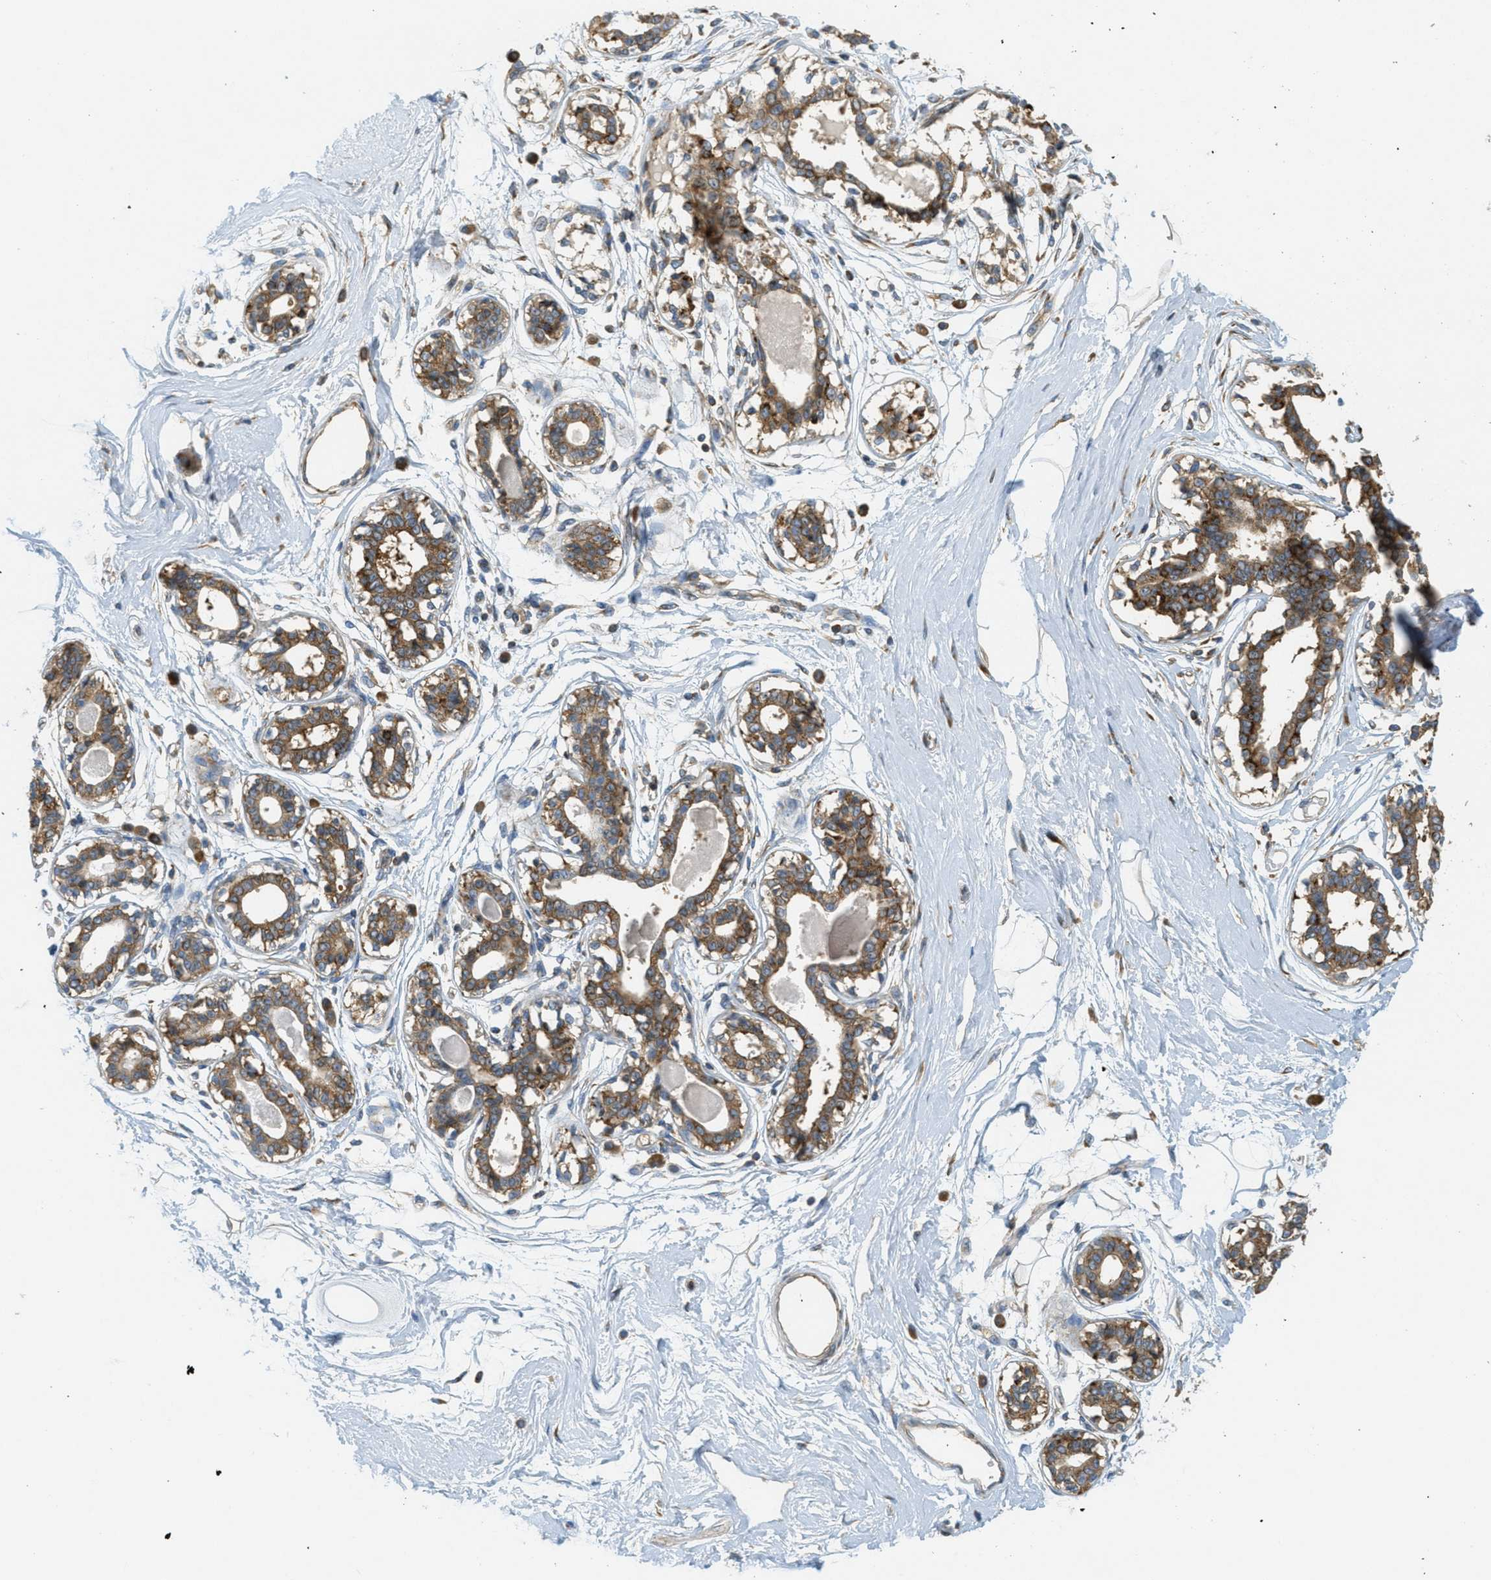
{"staining": {"intensity": "negative", "quantity": "none", "location": "none"}, "tissue": "breast", "cell_type": "Adipocytes", "image_type": "normal", "snomed": [{"axis": "morphology", "description": "Normal tissue, NOS"}, {"axis": "topography", "description": "Breast"}], "caption": "IHC image of normal breast: human breast stained with DAB exhibits no significant protein staining in adipocytes. Nuclei are stained in blue.", "gene": "ABCF1", "patient": {"sex": "female", "age": 45}}